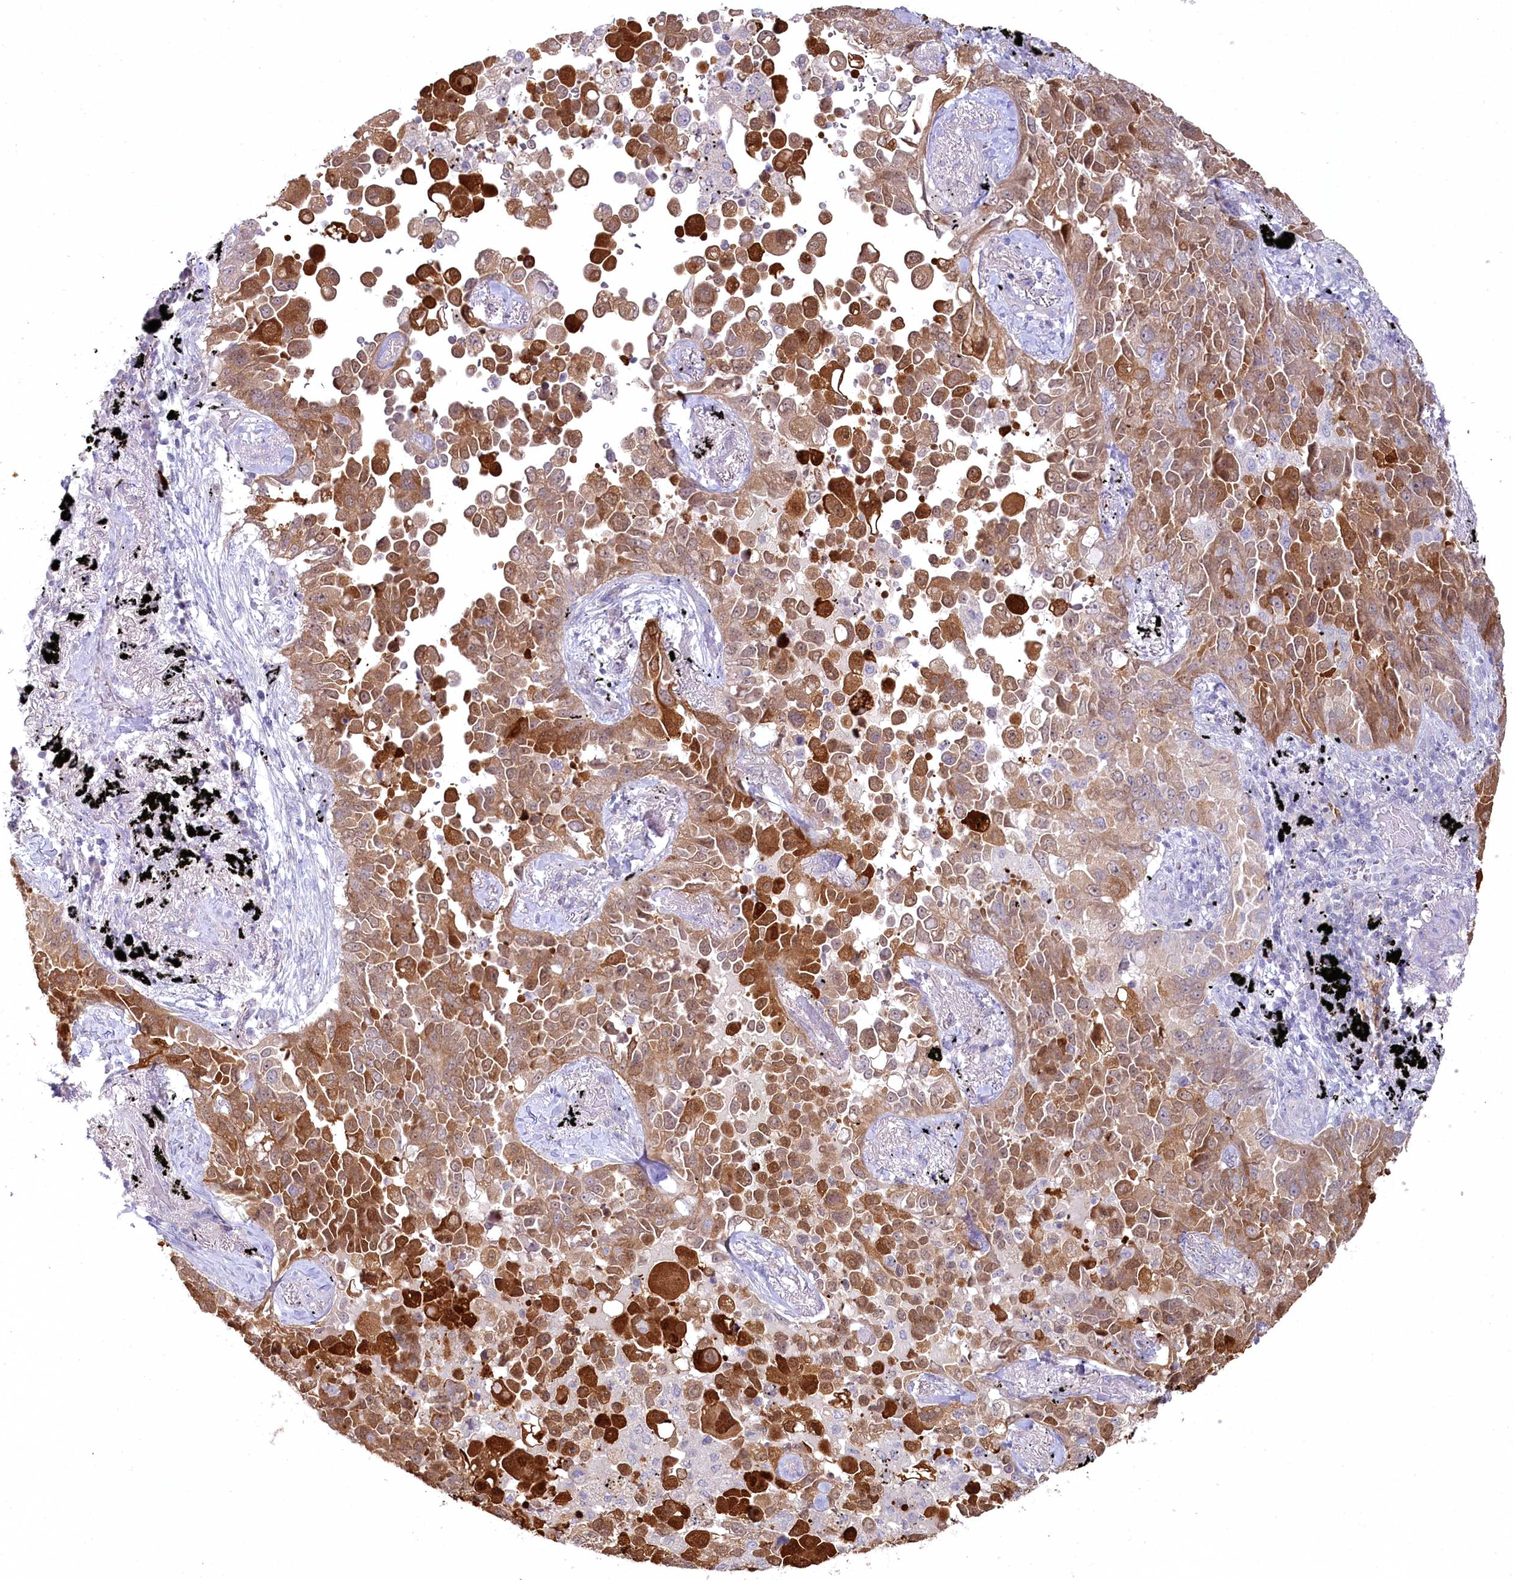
{"staining": {"intensity": "moderate", "quantity": ">75%", "location": "cytoplasmic/membranous"}, "tissue": "lung cancer", "cell_type": "Tumor cells", "image_type": "cancer", "snomed": [{"axis": "morphology", "description": "Adenocarcinoma, NOS"}, {"axis": "topography", "description": "Lung"}], "caption": "There is medium levels of moderate cytoplasmic/membranous expression in tumor cells of lung cancer, as demonstrated by immunohistochemical staining (brown color).", "gene": "AAMDC", "patient": {"sex": "female", "age": 67}}